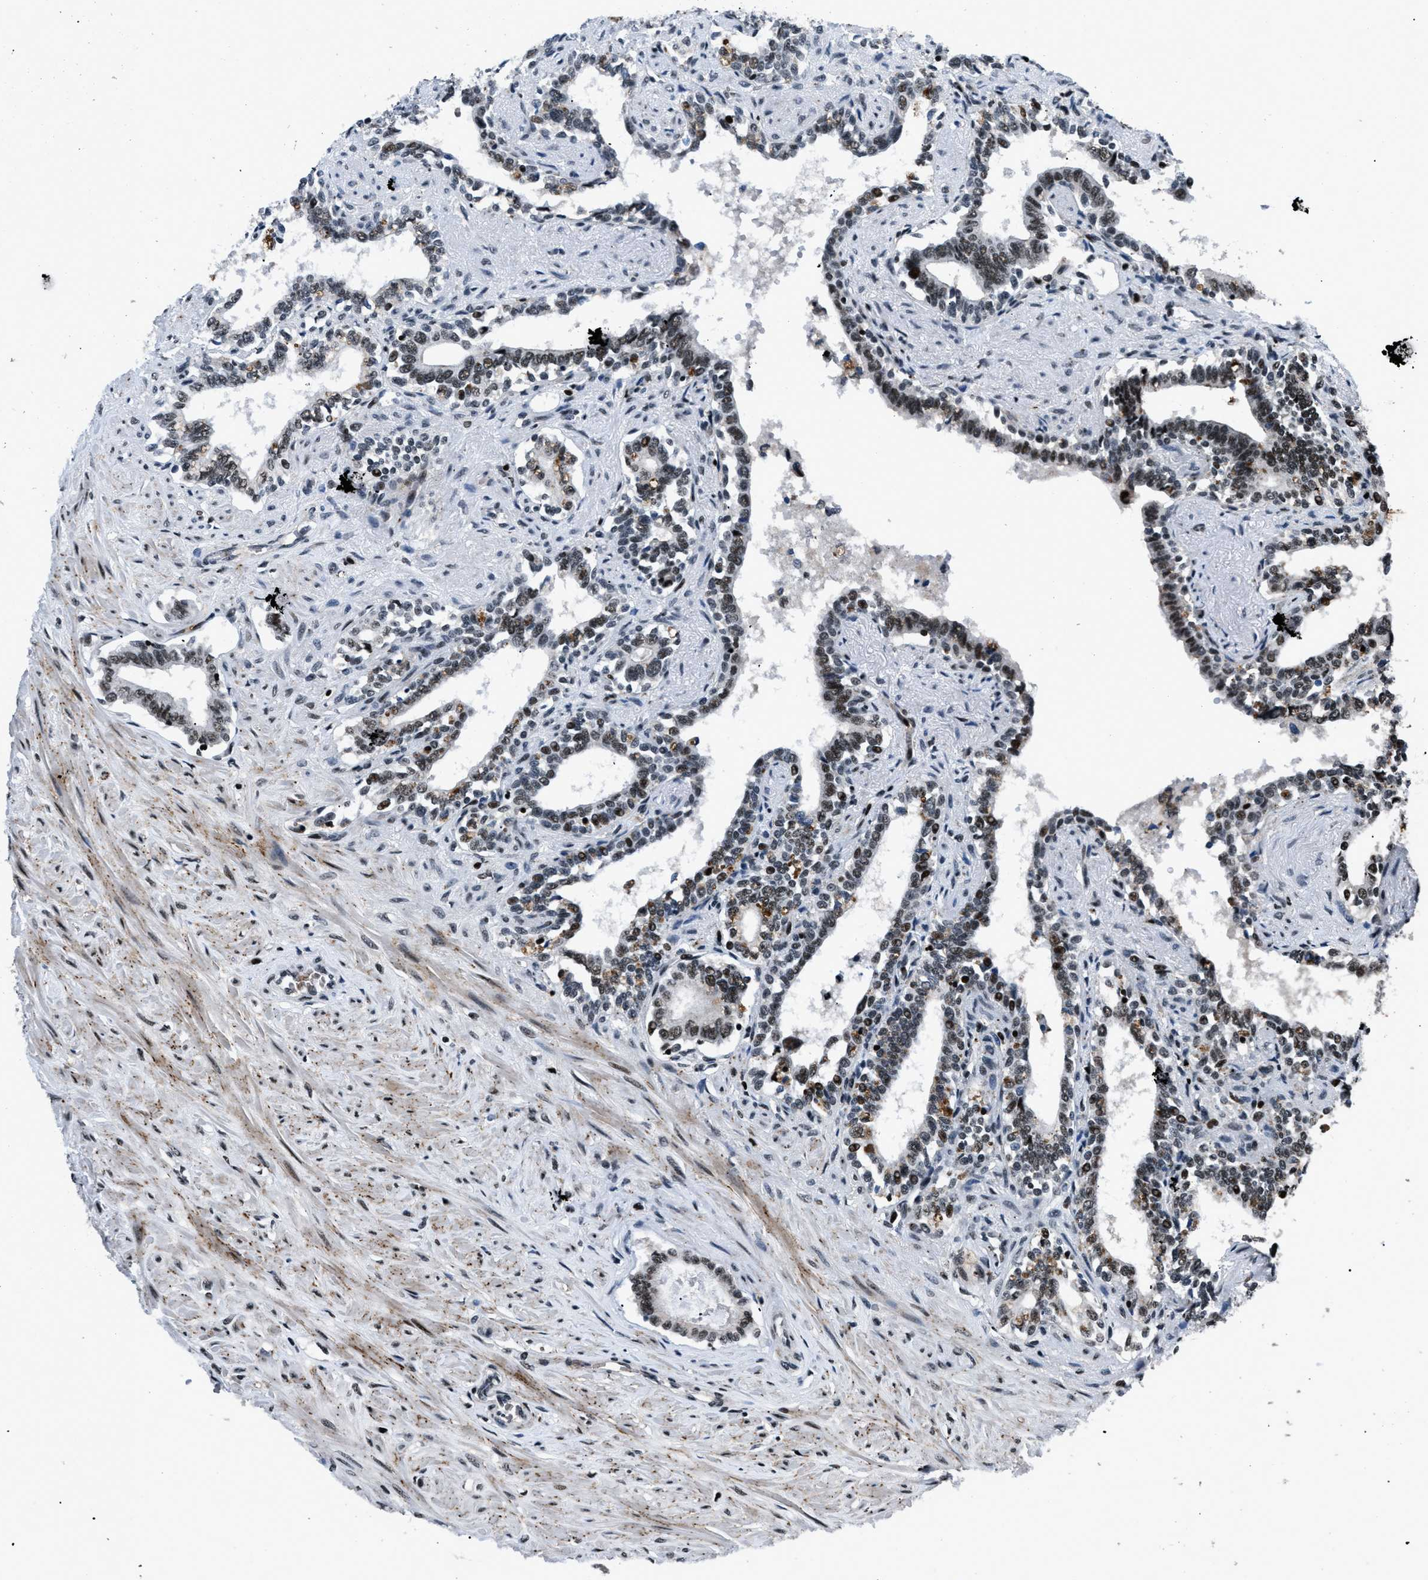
{"staining": {"intensity": "strong", "quantity": ">75%", "location": "nuclear"}, "tissue": "seminal vesicle", "cell_type": "Glandular cells", "image_type": "normal", "snomed": [{"axis": "morphology", "description": "Normal tissue, NOS"}, {"axis": "morphology", "description": "Adenocarcinoma, High grade"}, {"axis": "topography", "description": "Prostate"}, {"axis": "topography", "description": "Seminal veicle"}], "caption": "A histopathology image showing strong nuclear staining in approximately >75% of glandular cells in normal seminal vesicle, as visualized by brown immunohistochemical staining.", "gene": "SMARCB1", "patient": {"sex": "male", "age": 55}}